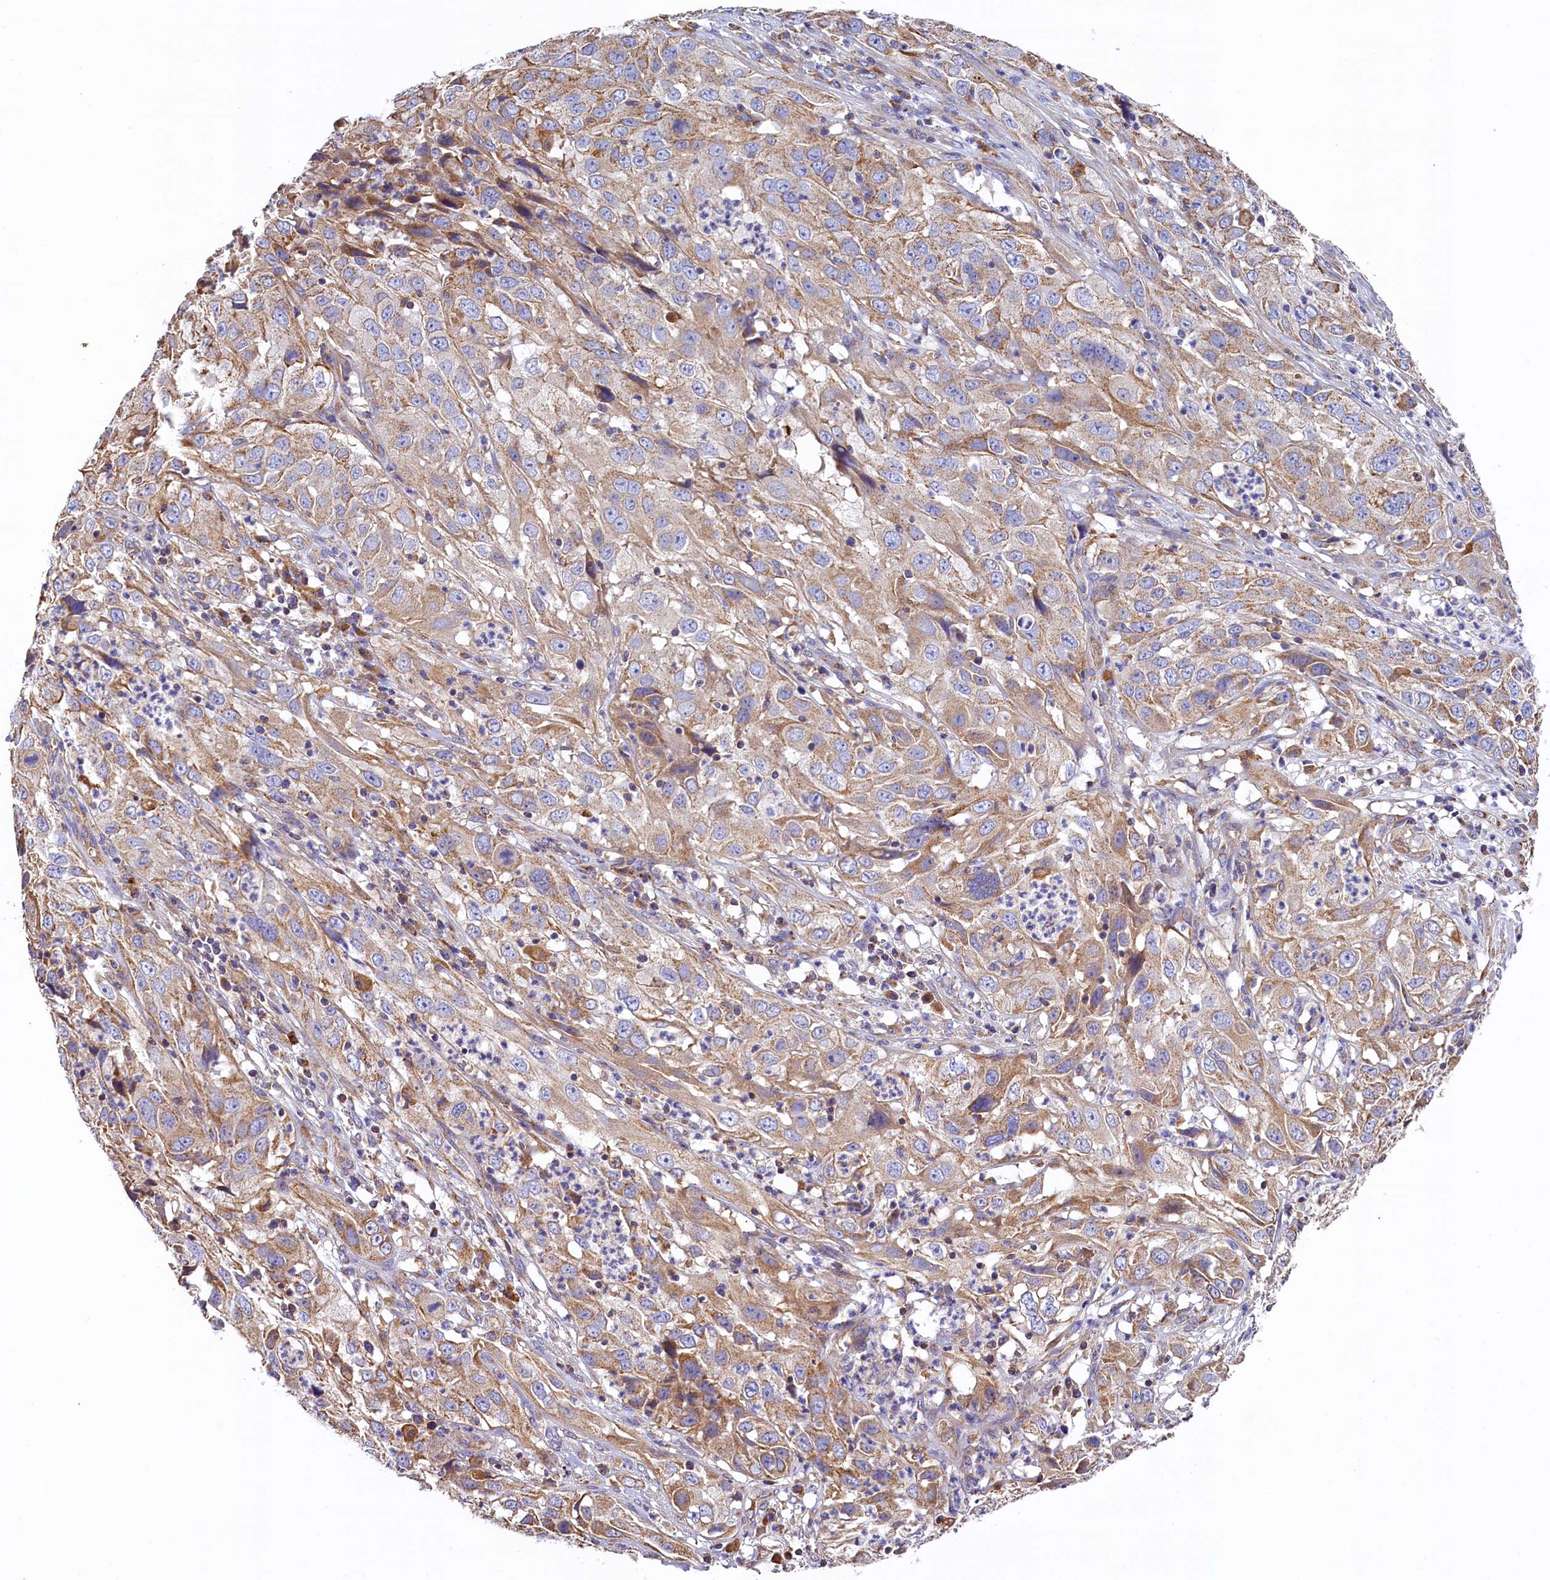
{"staining": {"intensity": "moderate", "quantity": ">75%", "location": "cytoplasmic/membranous"}, "tissue": "cervical cancer", "cell_type": "Tumor cells", "image_type": "cancer", "snomed": [{"axis": "morphology", "description": "Squamous cell carcinoma, NOS"}, {"axis": "topography", "description": "Cervix"}], "caption": "Immunohistochemical staining of human squamous cell carcinoma (cervical) shows moderate cytoplasmic/membranous protein expression in about >75% of tumor cells.", "gene": "SEC31B", "patient": {"sex": "female", "age": 32}}